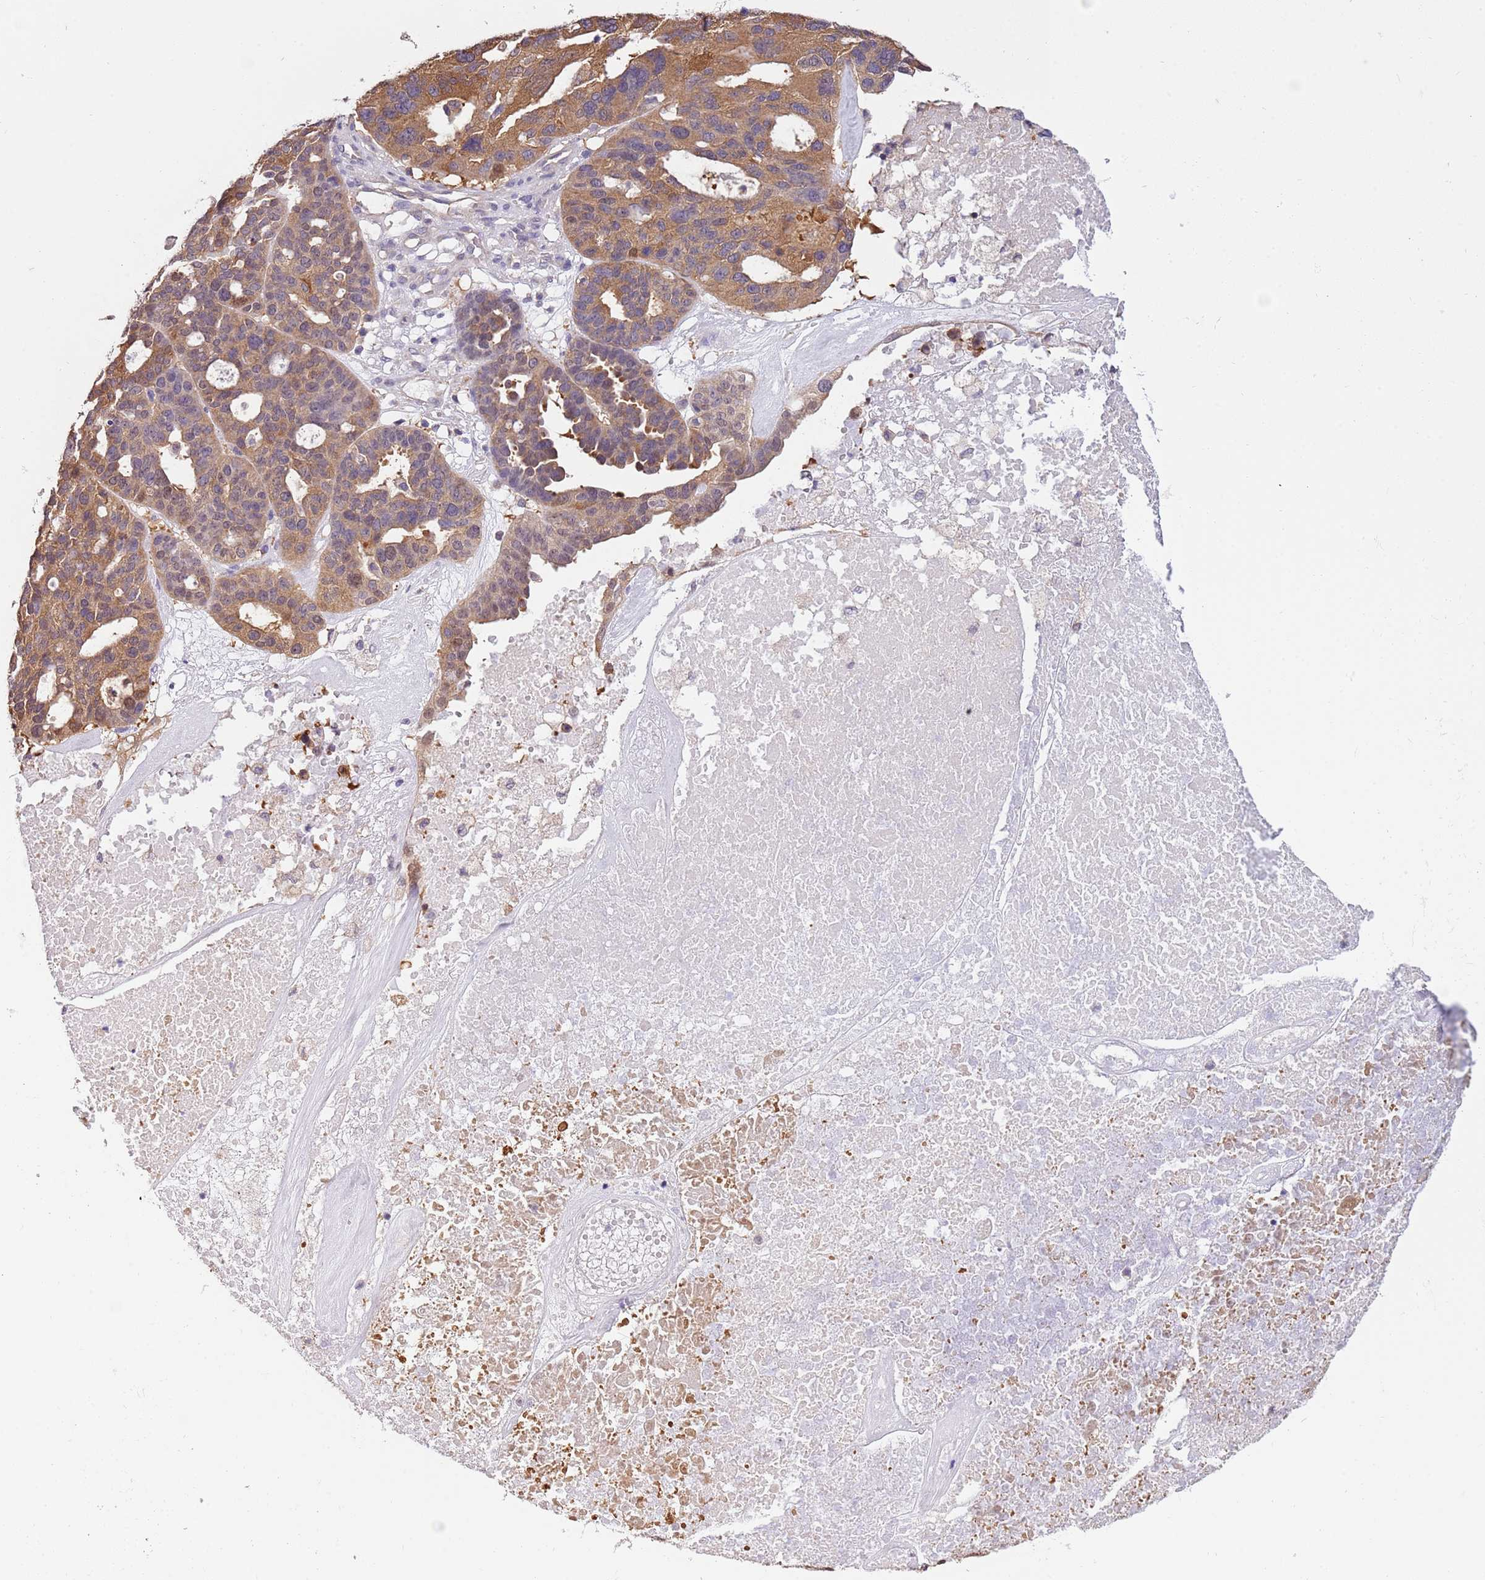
{"staining": {"intensity": "moderate", "quantity": ">75%", "location": "cytoplasmic/membranous,nuclear"}, "tissue": "ovarian cancer", "cell_type": "Tumor cells", "image_type": "cancer", "snomed": [{"axis": "morphology", "description": "Cystadenocarcinoma, serous, NOS"}, {"axis": "topography", "description": "Ovary"}], "caption": "IHC of human ovarian cancer exhibits medium levels of moderate cytoplasmic/membranous and nuclear expression in approximately >75% of tumor cells.", "gene": "STIP1", "patient": {"sex": "female", "age": 59}}